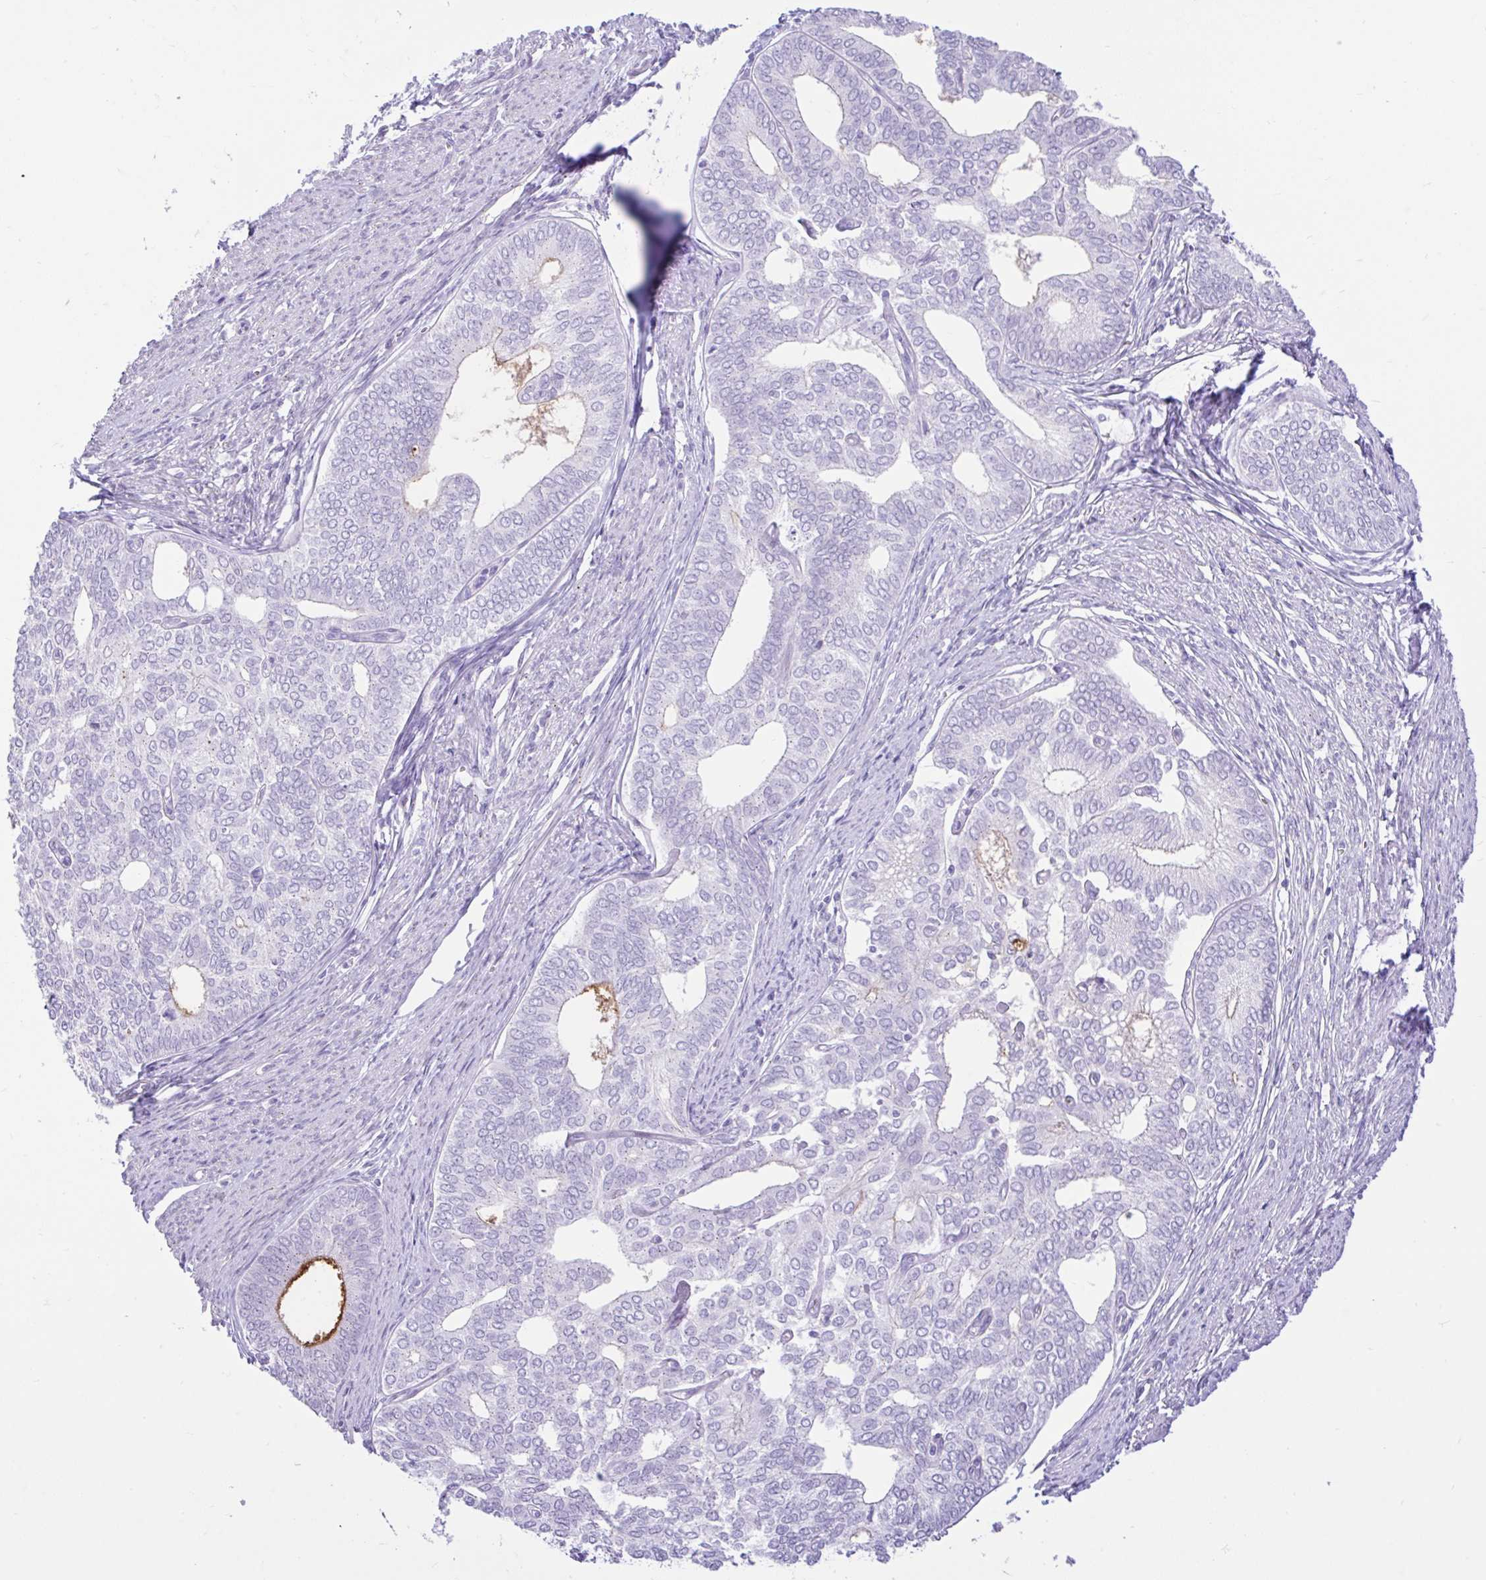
{"staining": {"intensity": "strong", "quantity": "<25%", "location": "cytoplasmic/membranous"}, "tissue": "endometrial cancer", "cell_type": "Tumor cells", "image_type": "cancer", "snomed": [{"axis": "morphology", "description": "Adenocarcinoma, NOS"}, {"axis": "topography", "description": "Endometrium"}], "caption": "A medium amount of strong cytoplasmic/membranous positivity is identified in approximately <25% of tumor cells in endometrial cancer tissue.", "gene": "REEP1", "patient": {"sex": "female", "age": 75}}